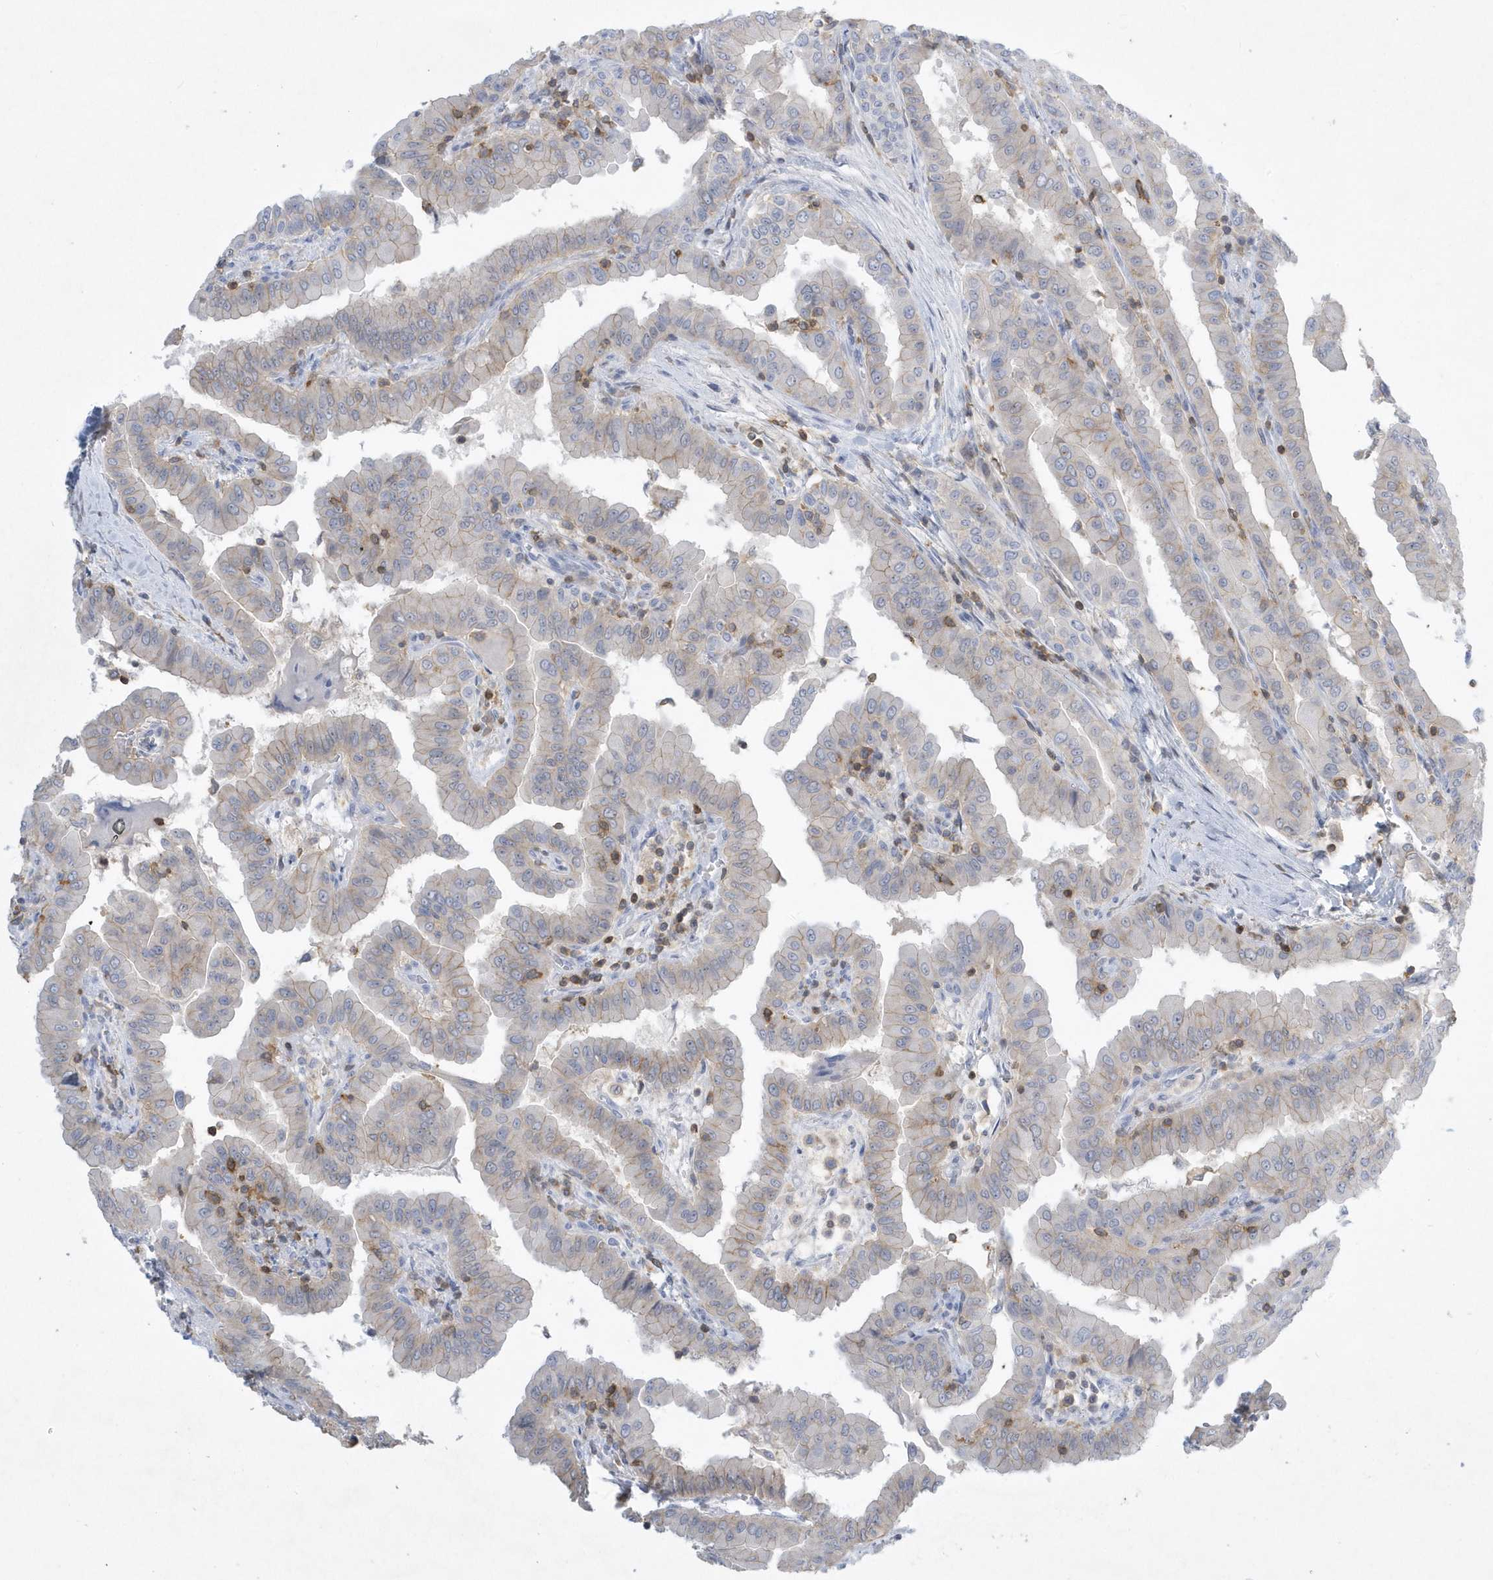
{"staining": {"intensity": "weak", "quantity": "25%-75%", "location": "cytoplasmic/membranous"}, "tissue": "thyroid cancer", "cell_type": "Tumor cells", "image_type": "cancer", "snomed": [{"axis": "morphology", "description": "Papillary adenocarcinoma, NOS"}, {"axis": "topography", "description": "Thyroid gland"}], "caption": "The histopathology image shows a brown stain indicating the presence of a protein in the cytoplasmic/membranous of tumor cells in papillary adenocarcinoma (thyroid). The protein of interest is stained brown, and the nuclei are stained in blue (DAB IHC with brightfield microscopy, high magnification).", "gene": "PSD4", "patient": {"sex": "male", "age": 33}}